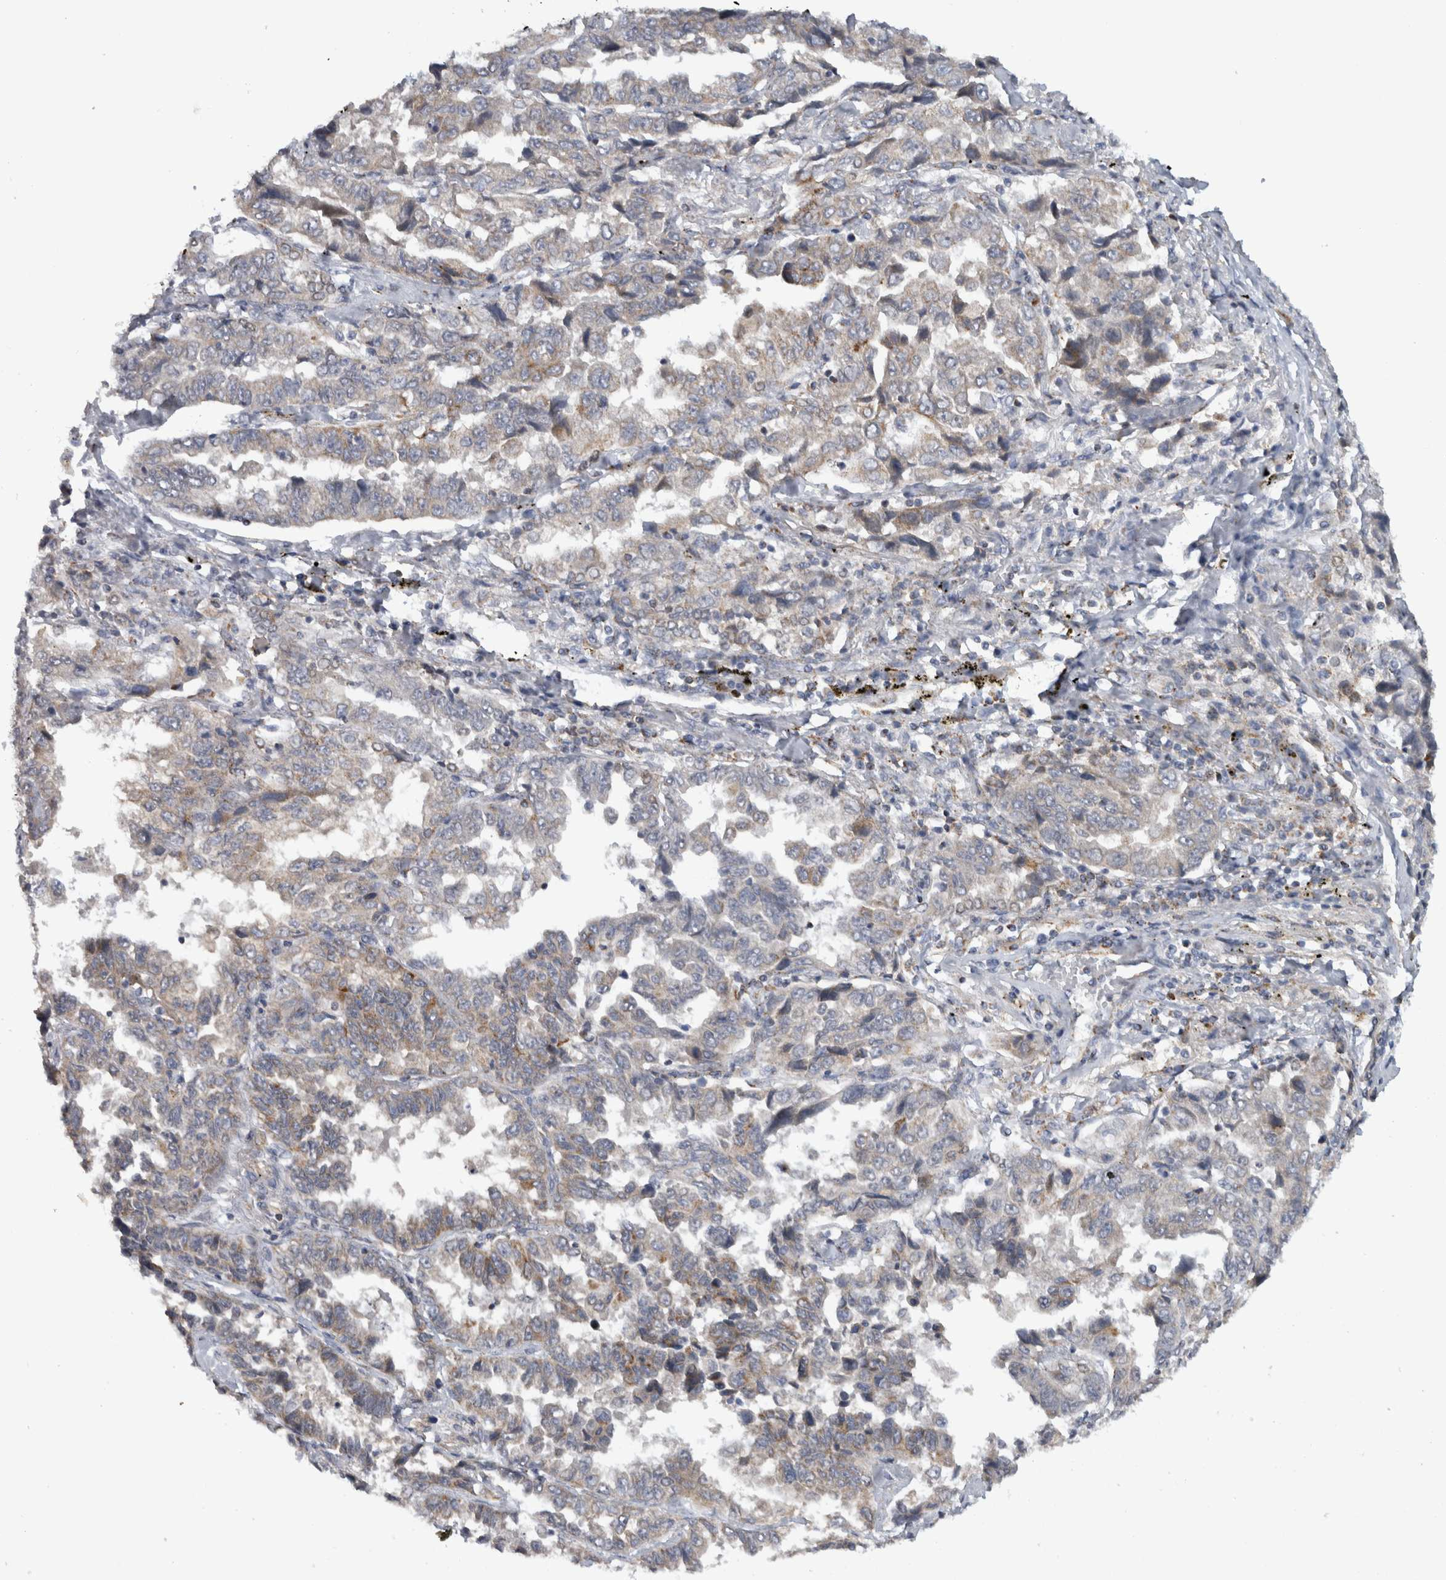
{"staining": {"intensity": "weak", "quantity": "<25%", "location": "cytoplasmic/membranous"}, "tissue": "lung cancer", "cell_type": "Tumor cells", "image_type": "cancer", "snomed": [{"axis": "morphology", "description": "Adenocarcinoma, NOS"}, {"axis": "topography", "description": "Lung"}], "caption": "A micrograph of lung cancer (adenocarcinoma) stained for a protein displays no brown staining in tumor cells.", "gene": "RAB18", "patient": {"sex": "female", "age": 51}}